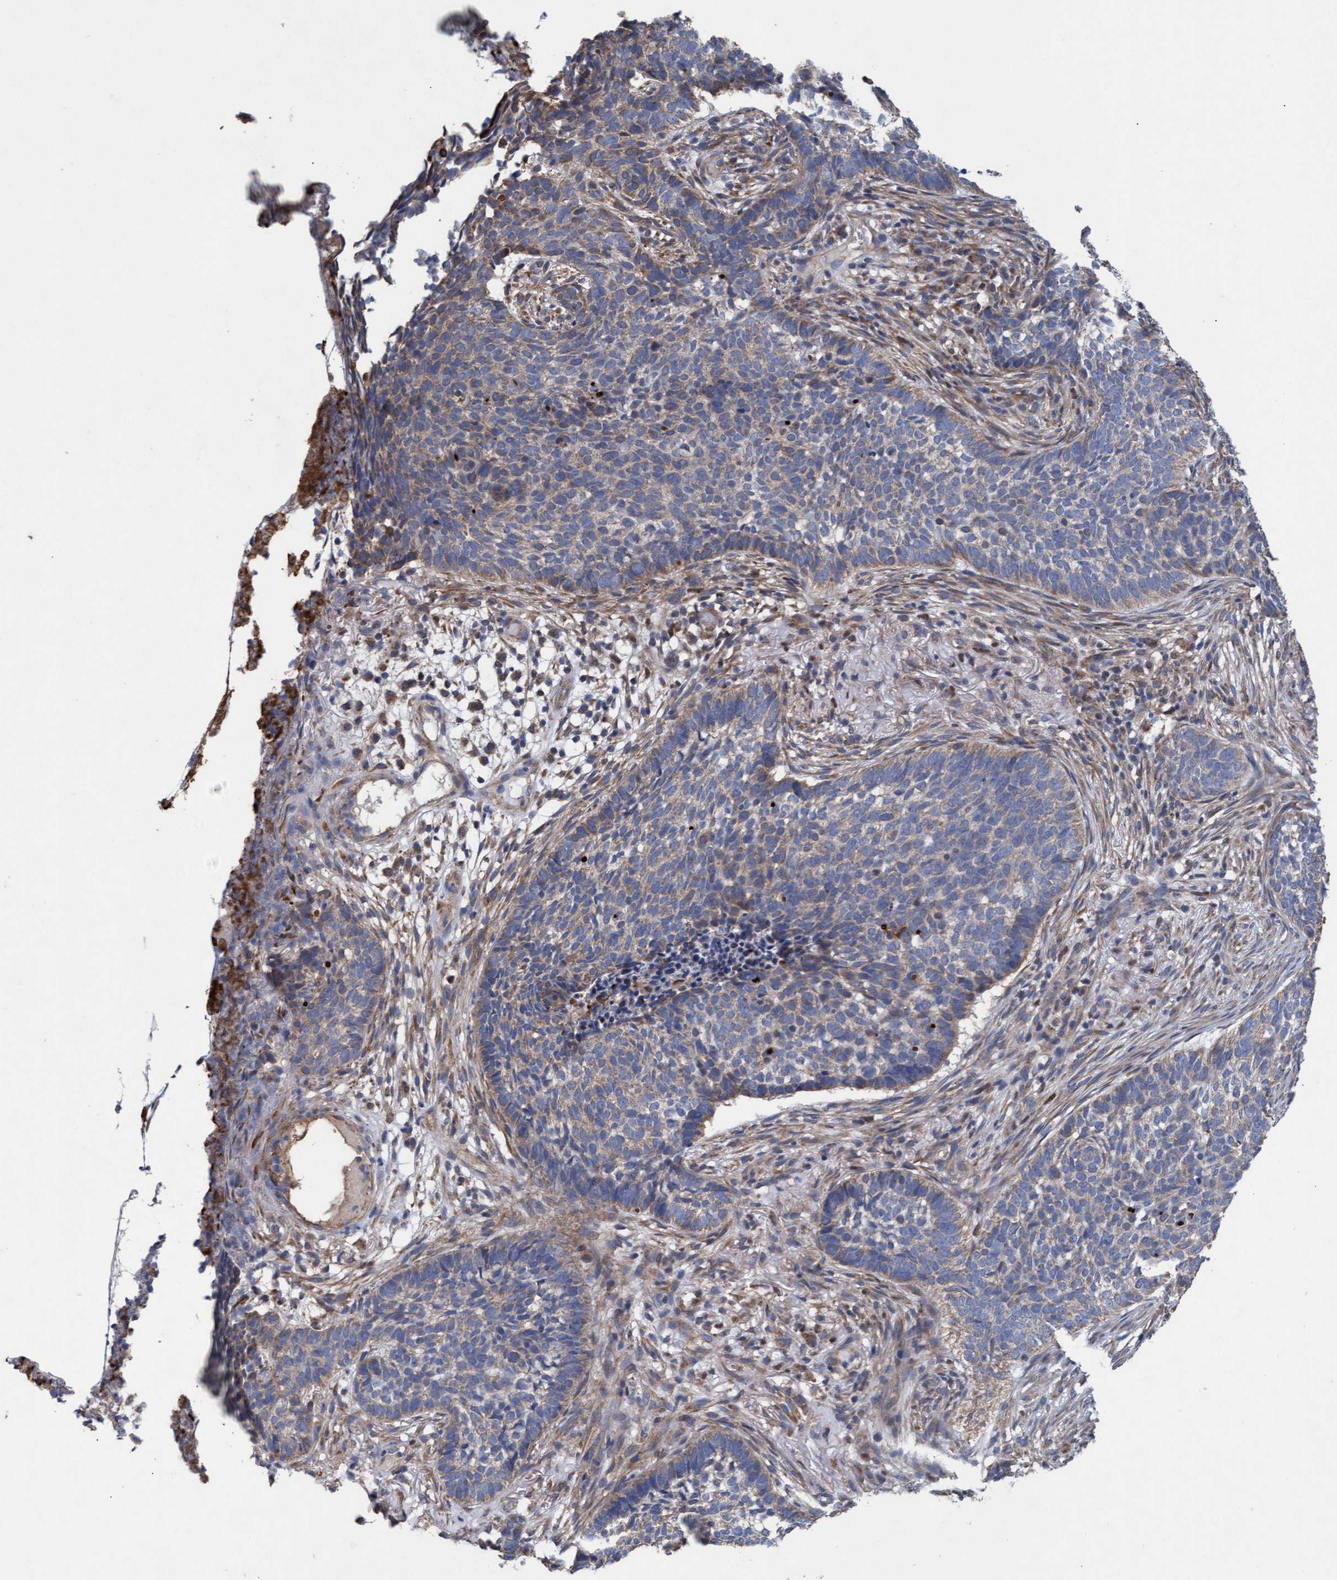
{"staining": {"intensity": "weak", "quantity": "25%-75%", "location": "cytoplasmic/membranous"}, "tissue": "skin cancer", "cell_type": "Tumor cells", "image_type": "cancer", "snomed": [{"axis": "morphology", "description": "Basal cell carcinoma"}, {"axis": "topography", "description": "Skin"}], "caption": "Immunohistochemical staining of human skin cancer (basal cell carcinoma) displays low levels of weak cytoplasmic/membranous protein positivity in approximately 25%-75% of tumor cells.", "gene": "MRPL38", "patient": {"sex": "male", "age": 85}}